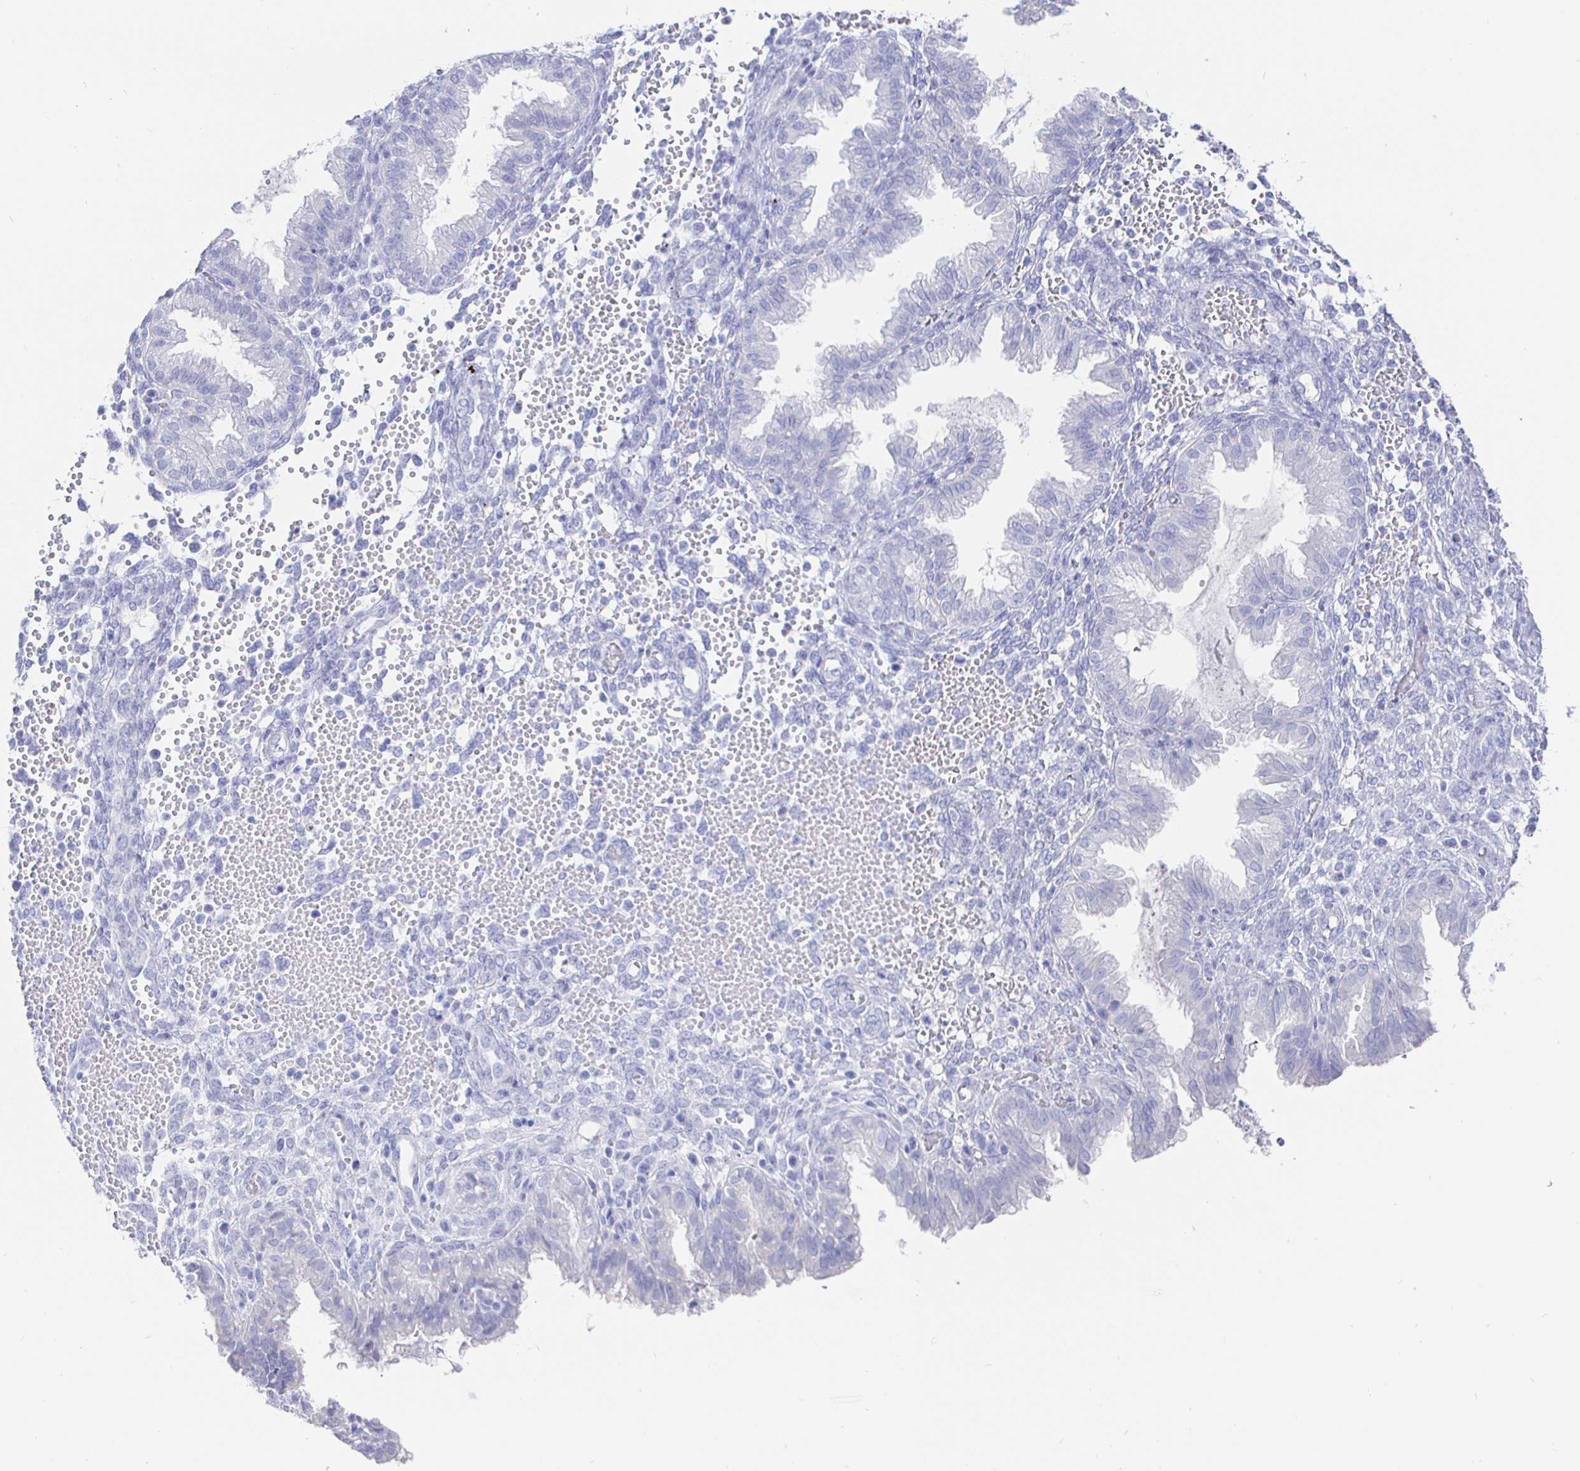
{"staining": {"intensity": "negative", "quantity": "none", "location": "none"}, "tissue": "endometrium", "cell_type": "Cells in endometrial stroma", "image_type": "normal", "snomed": [{"axis": "morphology", "description": "Normal tissue, NOS"}, {"axis": "topography", "description": "Endometrium"}], "caption": "Image shows no protein positivity in cells in endometrial stroma of unremarkable endometrium. (Brightfield microscopy of DAB immunohistochemistry at high magnification).", "gene": "CLCA1", "patient": {"sex": "female", "age": 33}}